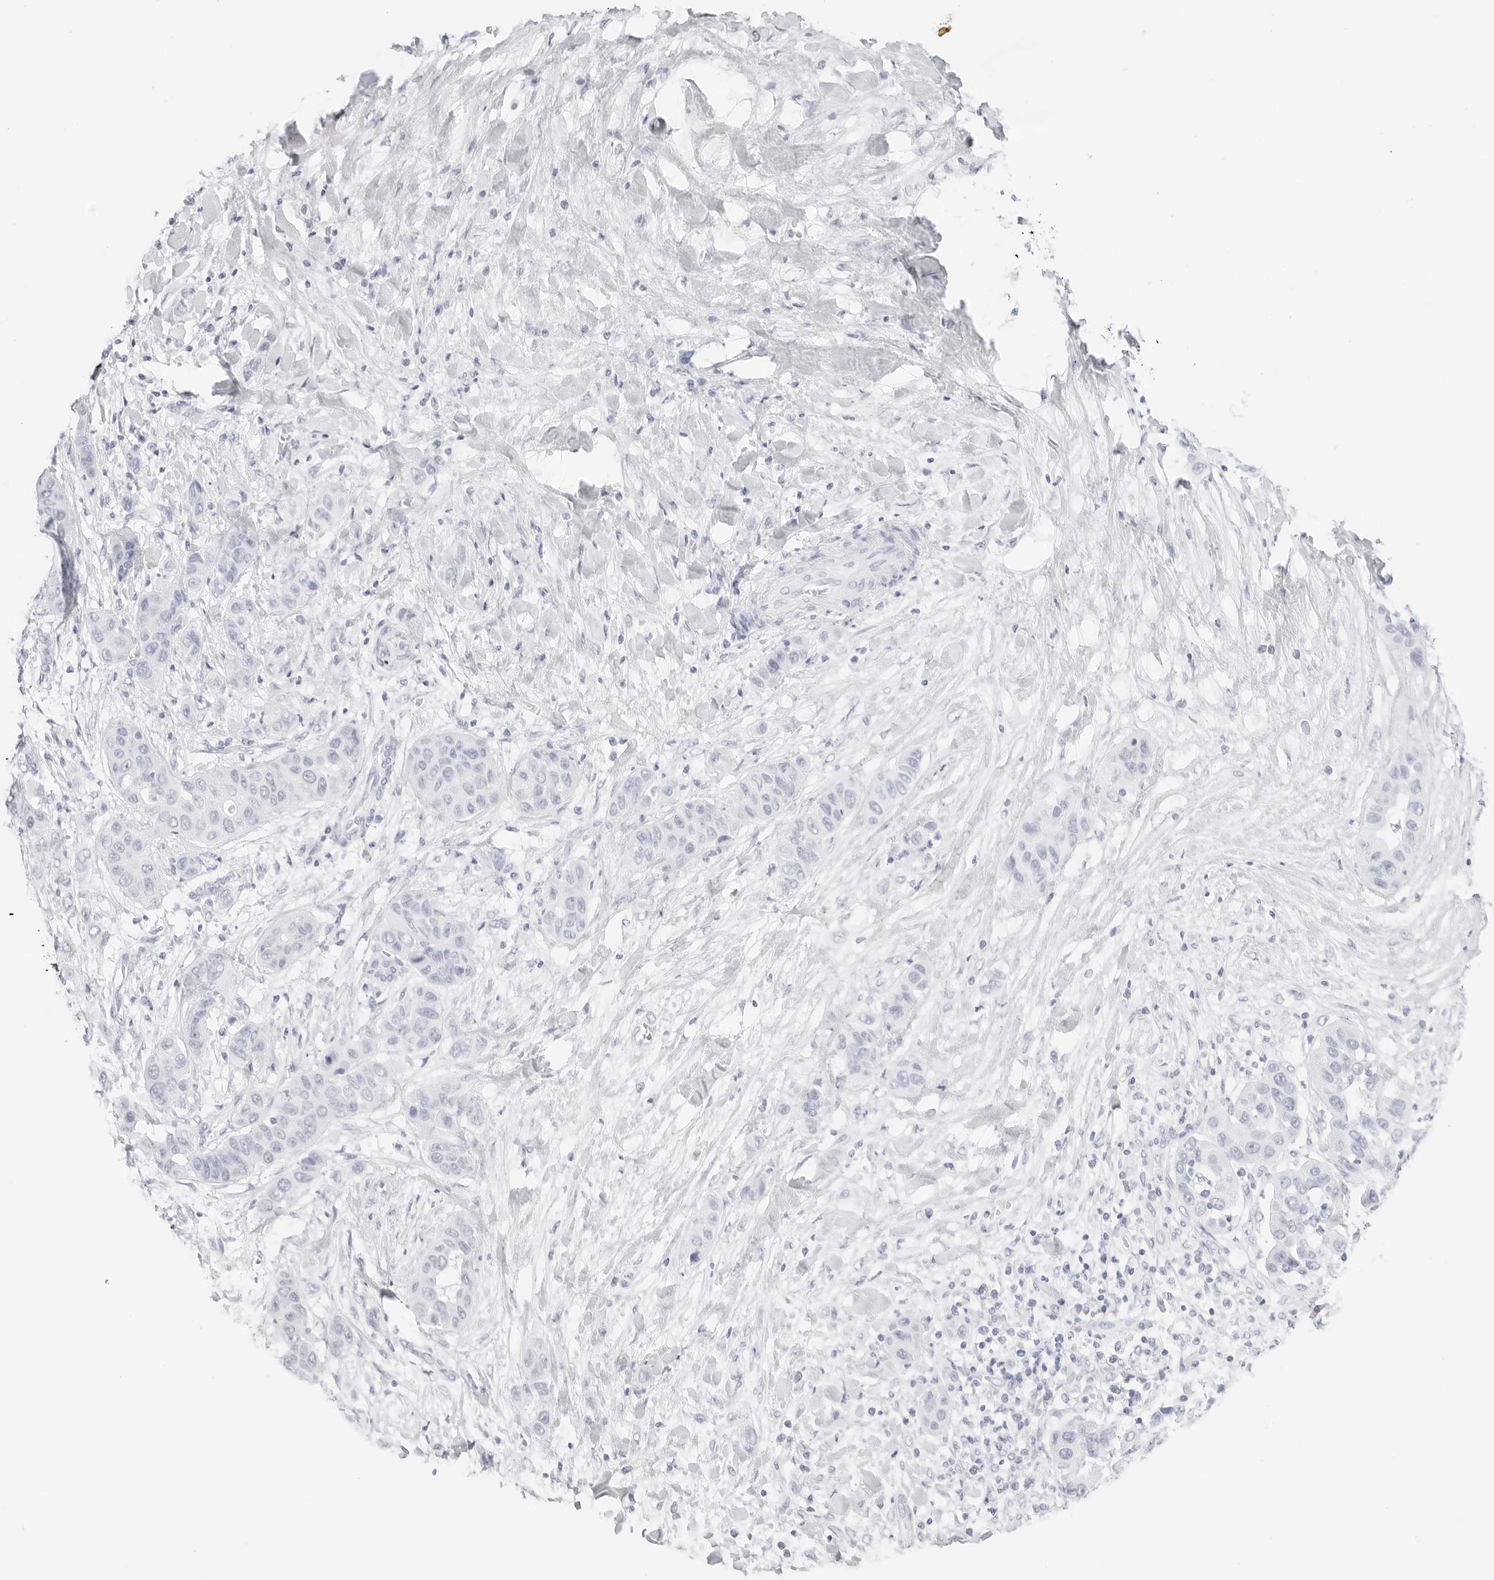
{"staining": {"intensity": "negative", "quantity": "none", "location": "none"}, "tissue": "liver cancer", "cell_type": "Tumor cells", "image_type": "cancer", "snomed": [{"axis": "morphology", "description": "Cholangiocarcinoma"}, {"axis": "topography", "description": "Liver"}], "caption": "Tumor cells are negative for protein expression in human liver cholangiocarcinoma. (DAB (3,3'-diaminobenzidine) immunohistochemistry, high magnification).", "gene": "TFF2", "patient": {"sex": "female", "age": 52}}